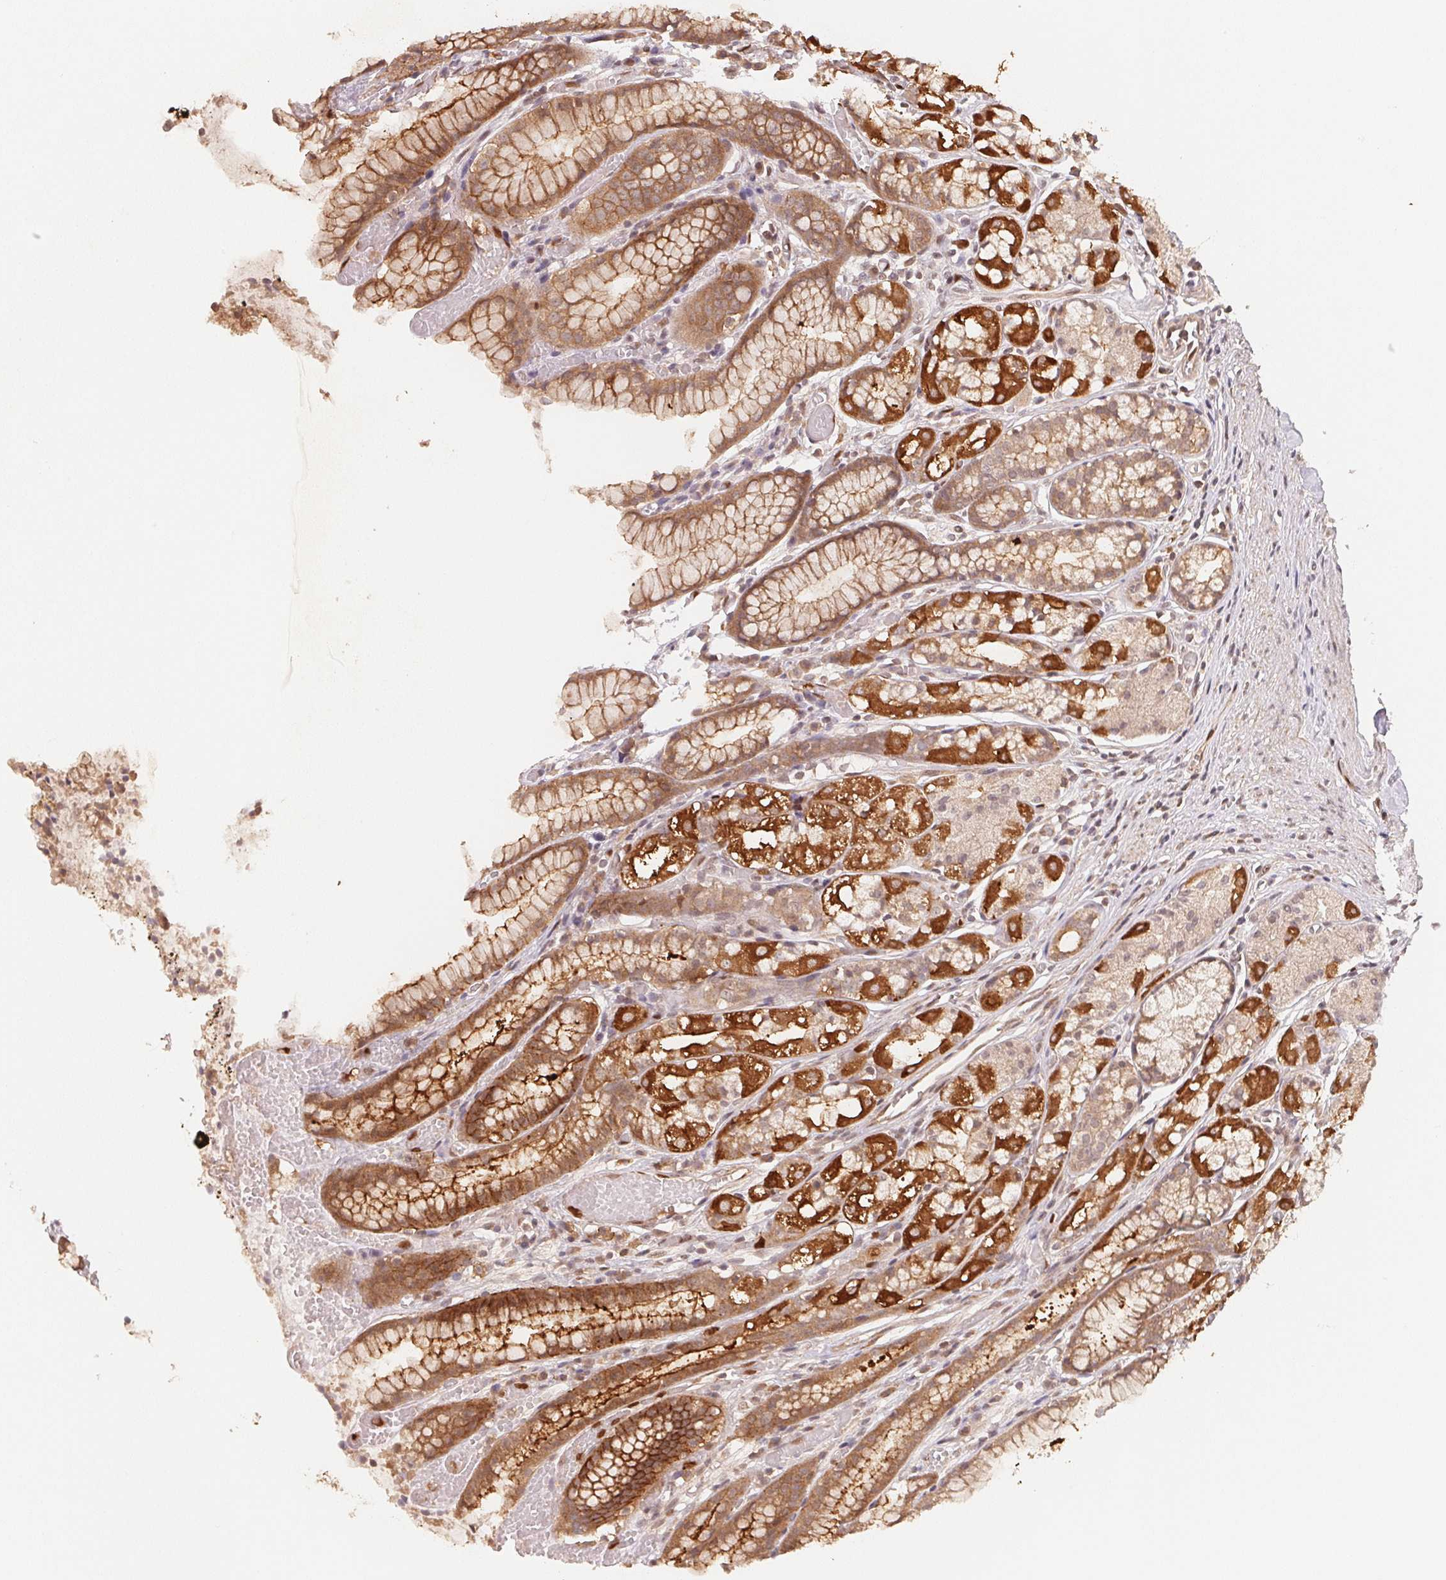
{"staining": {"intensity": "strong", "quantity": "25%-75%", "location": "cytoplasmic/membranous"}, "tissue": "stomach", "cell_type": "Glandular cells", "image_type": "normal", "snomed": [{"axis": "morphology", "description": "Normal tissue, NOS"}, {"axis": "topography", "description": "Smooth muscle"}, {"axis": "topography", "description": "Stomach"}], "caption": "Immunohistochemical staining of benign human stomach demonstrates high levels of strong cytoplasmic/membranous expression in approximately 25%-75% of glandular cells.", "gene": "CCDC102B", "patient": {"sex": "male", "age": 70}}